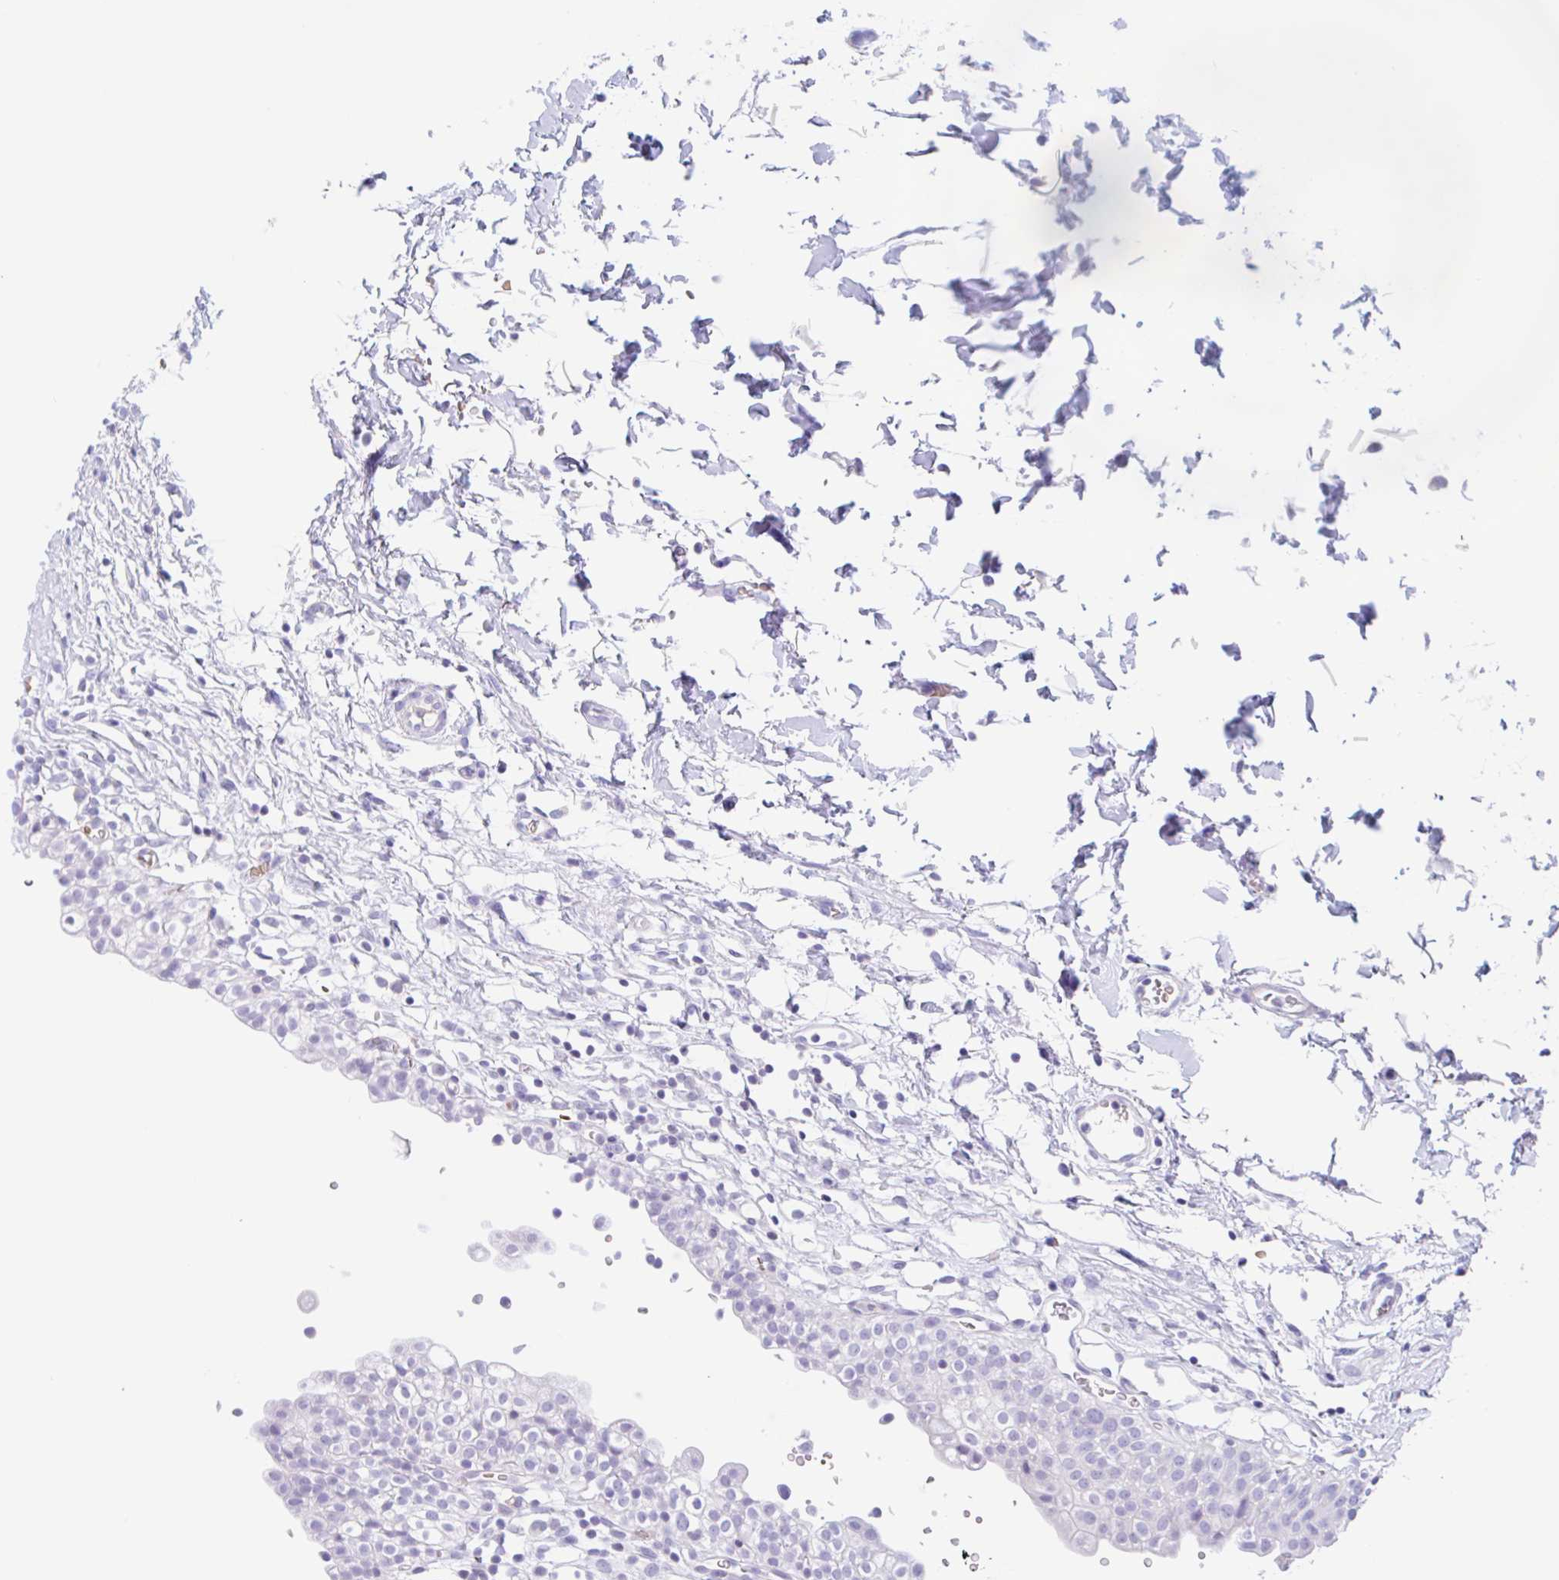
{"staining": {"intensity": "negative", "quantity": "none", "location": "none"}, "tissue": "urinary bladder", "cell_type": "Urothelial cells", "image_type": "normal", "snomed": [{"axis": "morphology", "description": "Normal tissue, NOS"}, {"axis": "topography", "description": "Urinary bladder"}, {"axis": "topography", "description": "Peripheral nerve tissue"}], "caption": "Unremarkable urinary bladder was stained to show a protein in brown. There is no significant expression in urothelial cells. Nuclei are stained in blue.", "gene": "ANKRD9", "patient": {"sex": "male", "age": 55}}